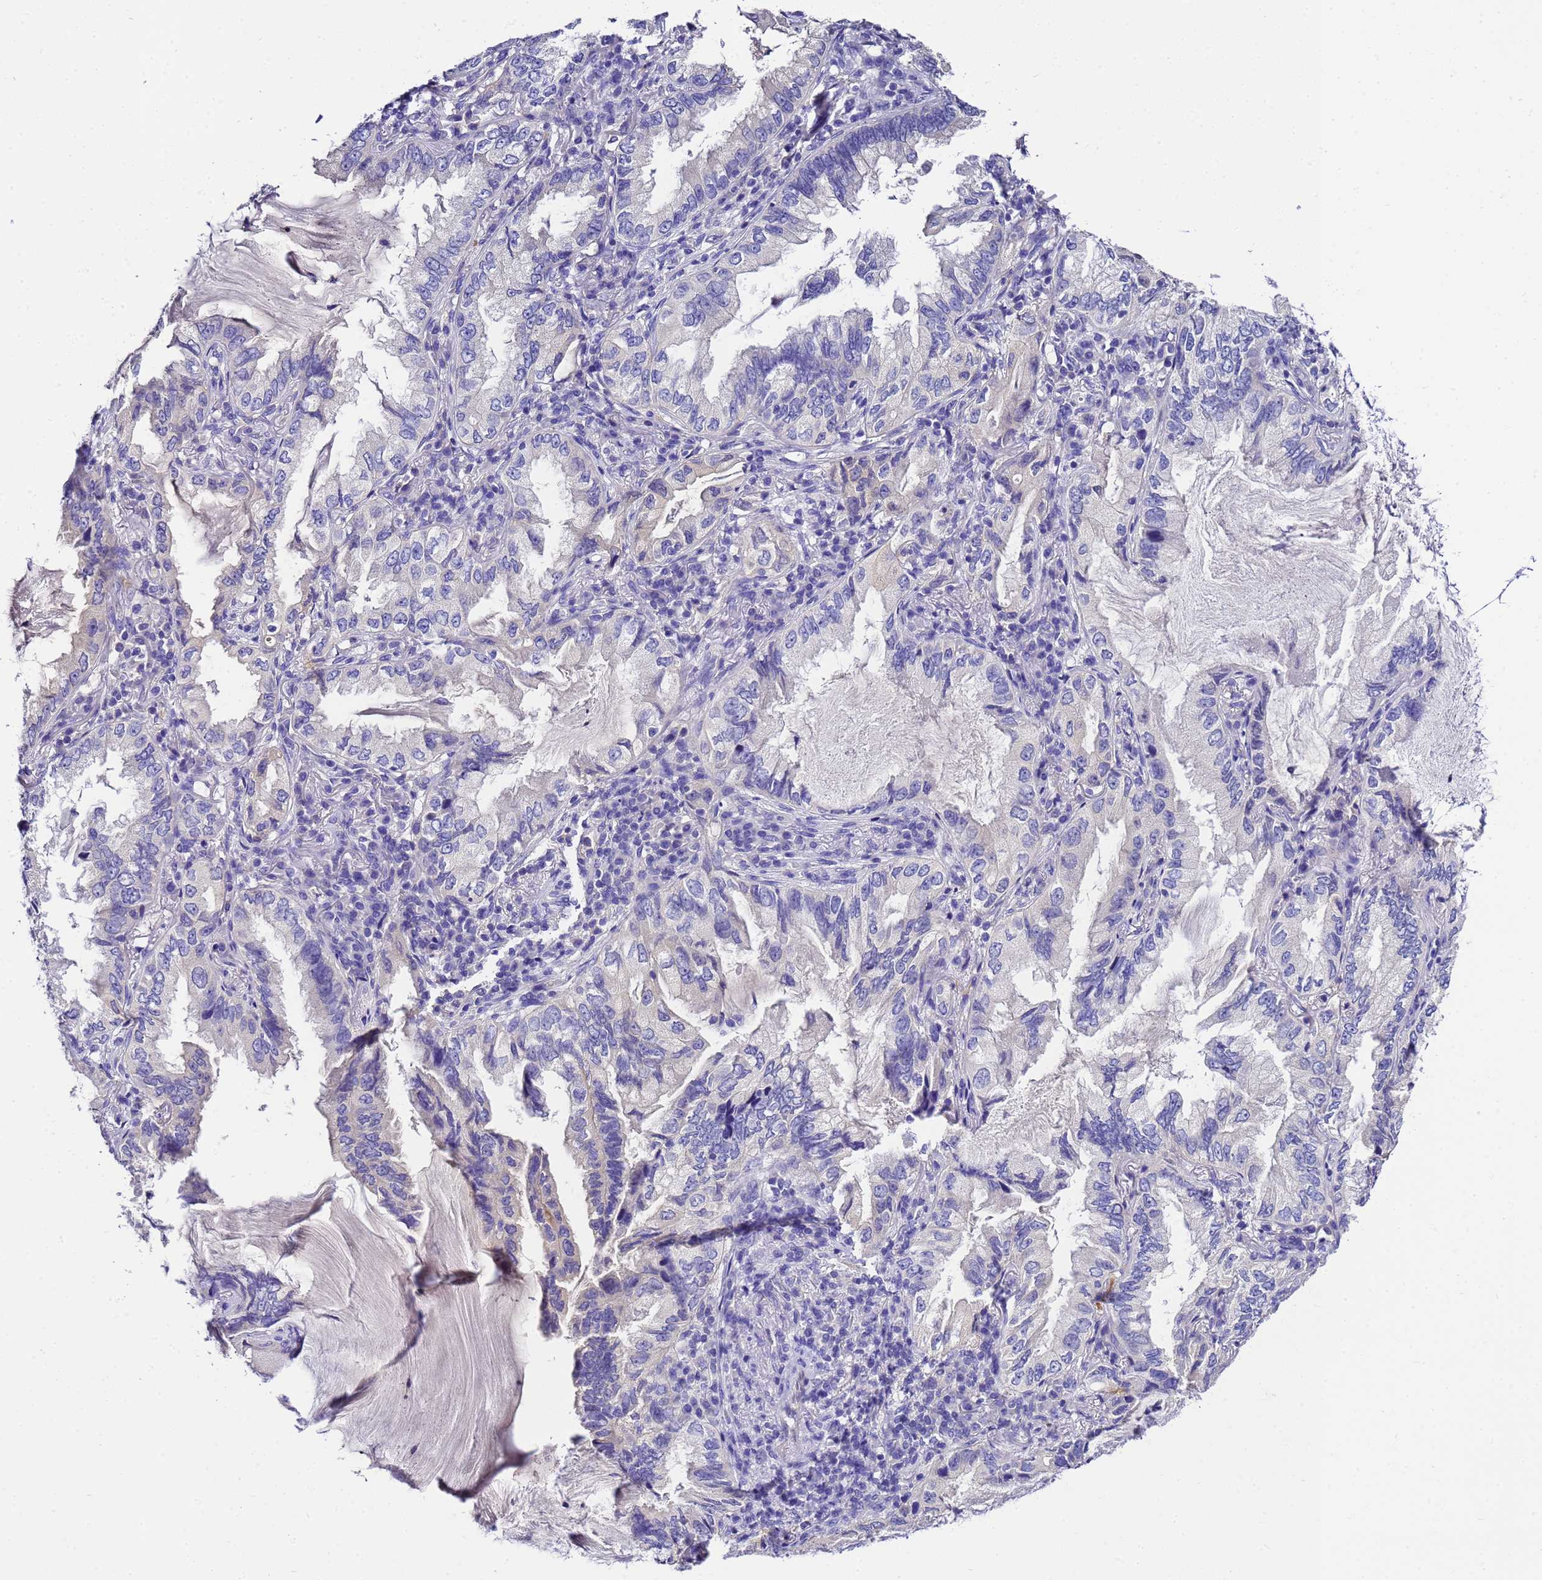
{"staining": {"intensity": "negative", "quantity": "none", "location": "none"}, "tissue": "lung cancer", "cell_type": "Tumor cells", "image_type": "cancer", "snomed": [{"axis": "morphology", "description": "Adenocarcinoma, NOS"}, {"axis": "topography", "description": "Lung"}], "caption": "Lung cancer (adenocarcinoma) stained for a protein using immunohistochemistry (IHC) demonstrates no positivity tumor cells.", "gene": "UGT2A1", "patient": {"sex": "female", "age": 69}}